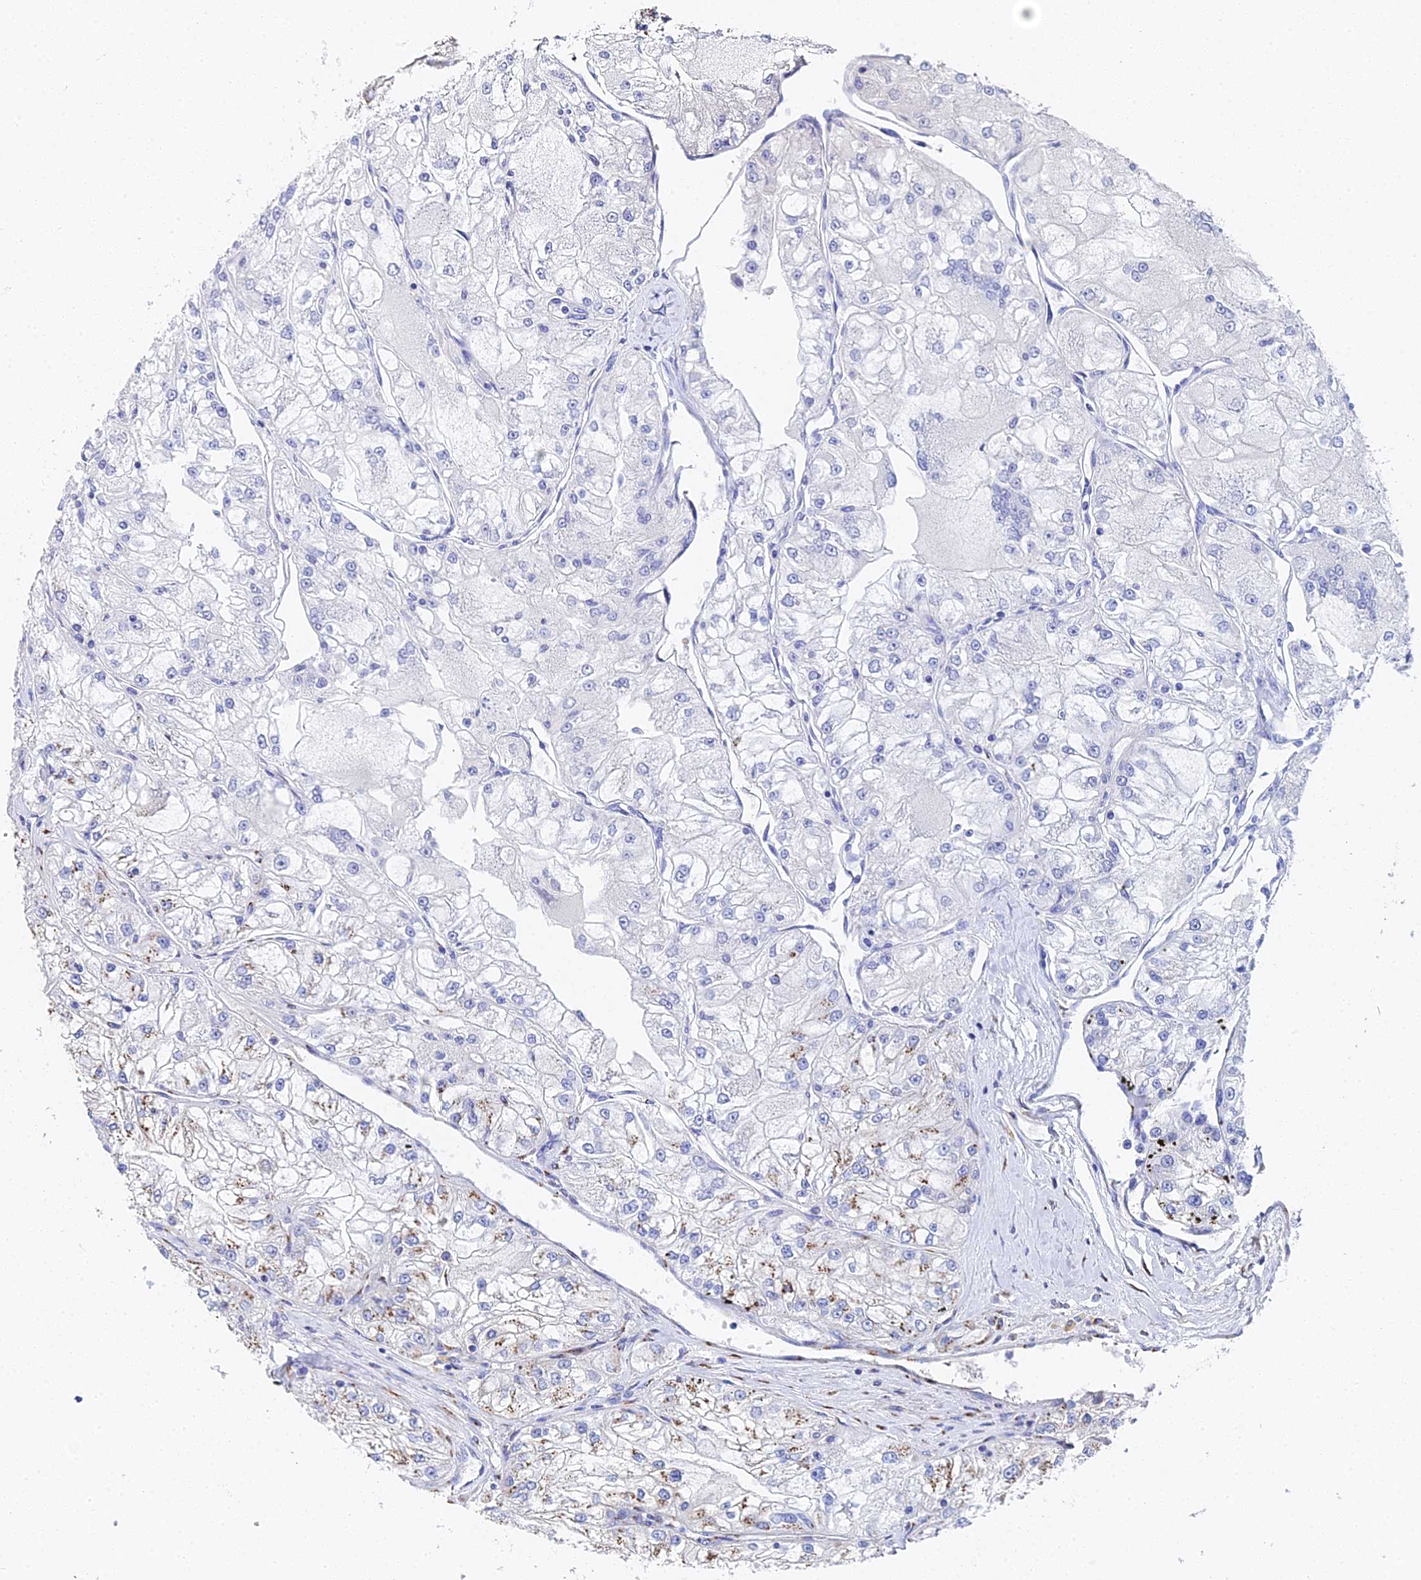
{"staining": {"intensity": "moderate", "quantity": "25%-75%", "location": "cytoplasmic/membranous"}, "tissue": "renal cancer", "cell_type": "Tumor cells", "image_type": "cancer", "snomed": [{"axis": "morphology", "description": "Adenocarcinoma, NOS"}, {"axis": "topography", "description": "Kidney"}], "caption": "The immunohistochemical stain labels moderate cytoplasmic/membranous expression in tumor cells of renal cancer (adenocarcinoma) tissue.", "gene": "ENSG00000268674", "patient": {"sex": "female", "age": 72}}